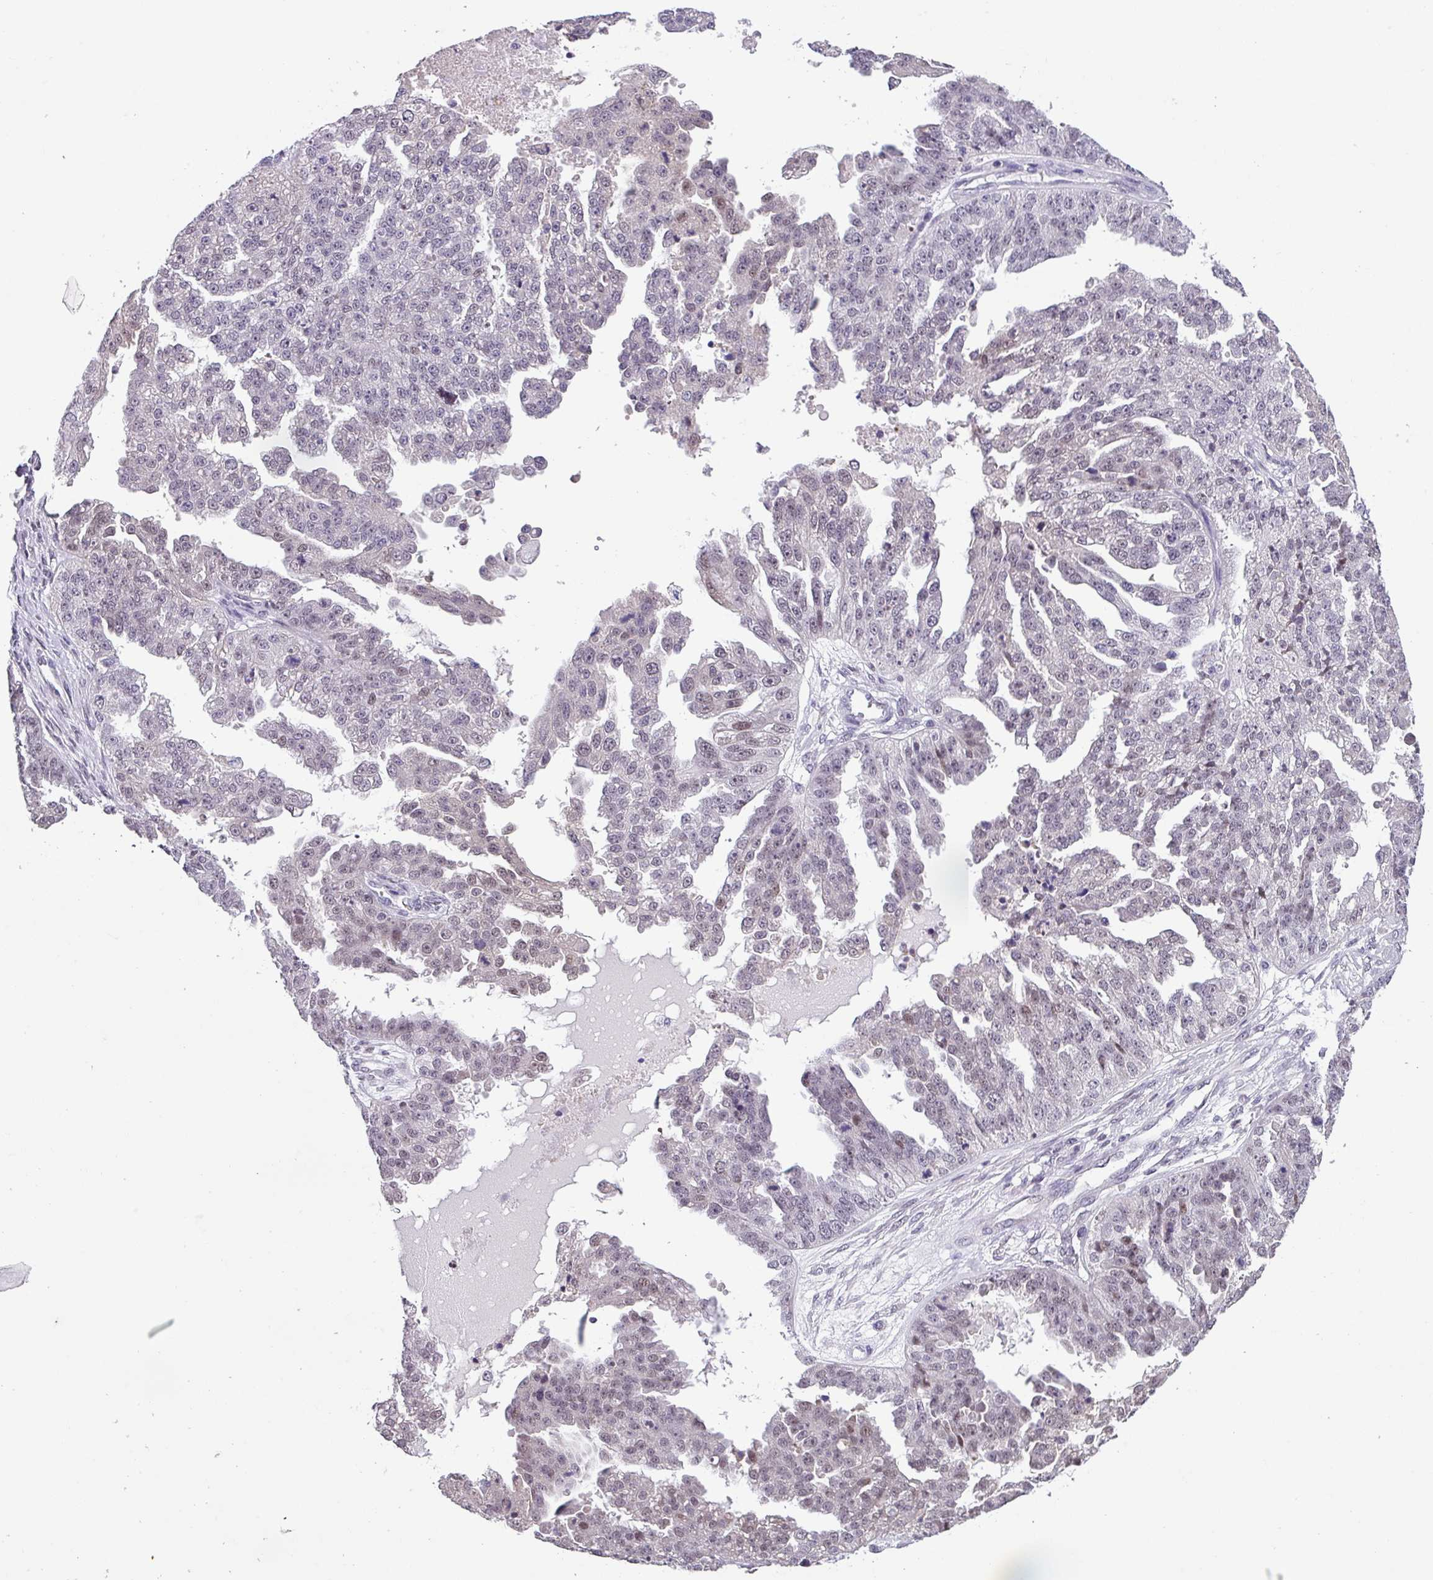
{"staining": {"intensity": "negative", "quantity": "none", "location": "none"}, "tissue": "ovarian cancer", "cell_type": "Tumor cells", "image_type": "cancer", "snomed": [{"axis": "morphology", "description": "Cystadenocarcinoma, serous, NOS"}, {"axis": "topography", "description": "Ovary"}], "caption": "Immunohistochemical staining of human ovarian serous cystadenocarcinoma exhibits no significant positivity in tumor cells.", "gene": "ZFP3", "patient": {"sex": "female", "age": 58}}